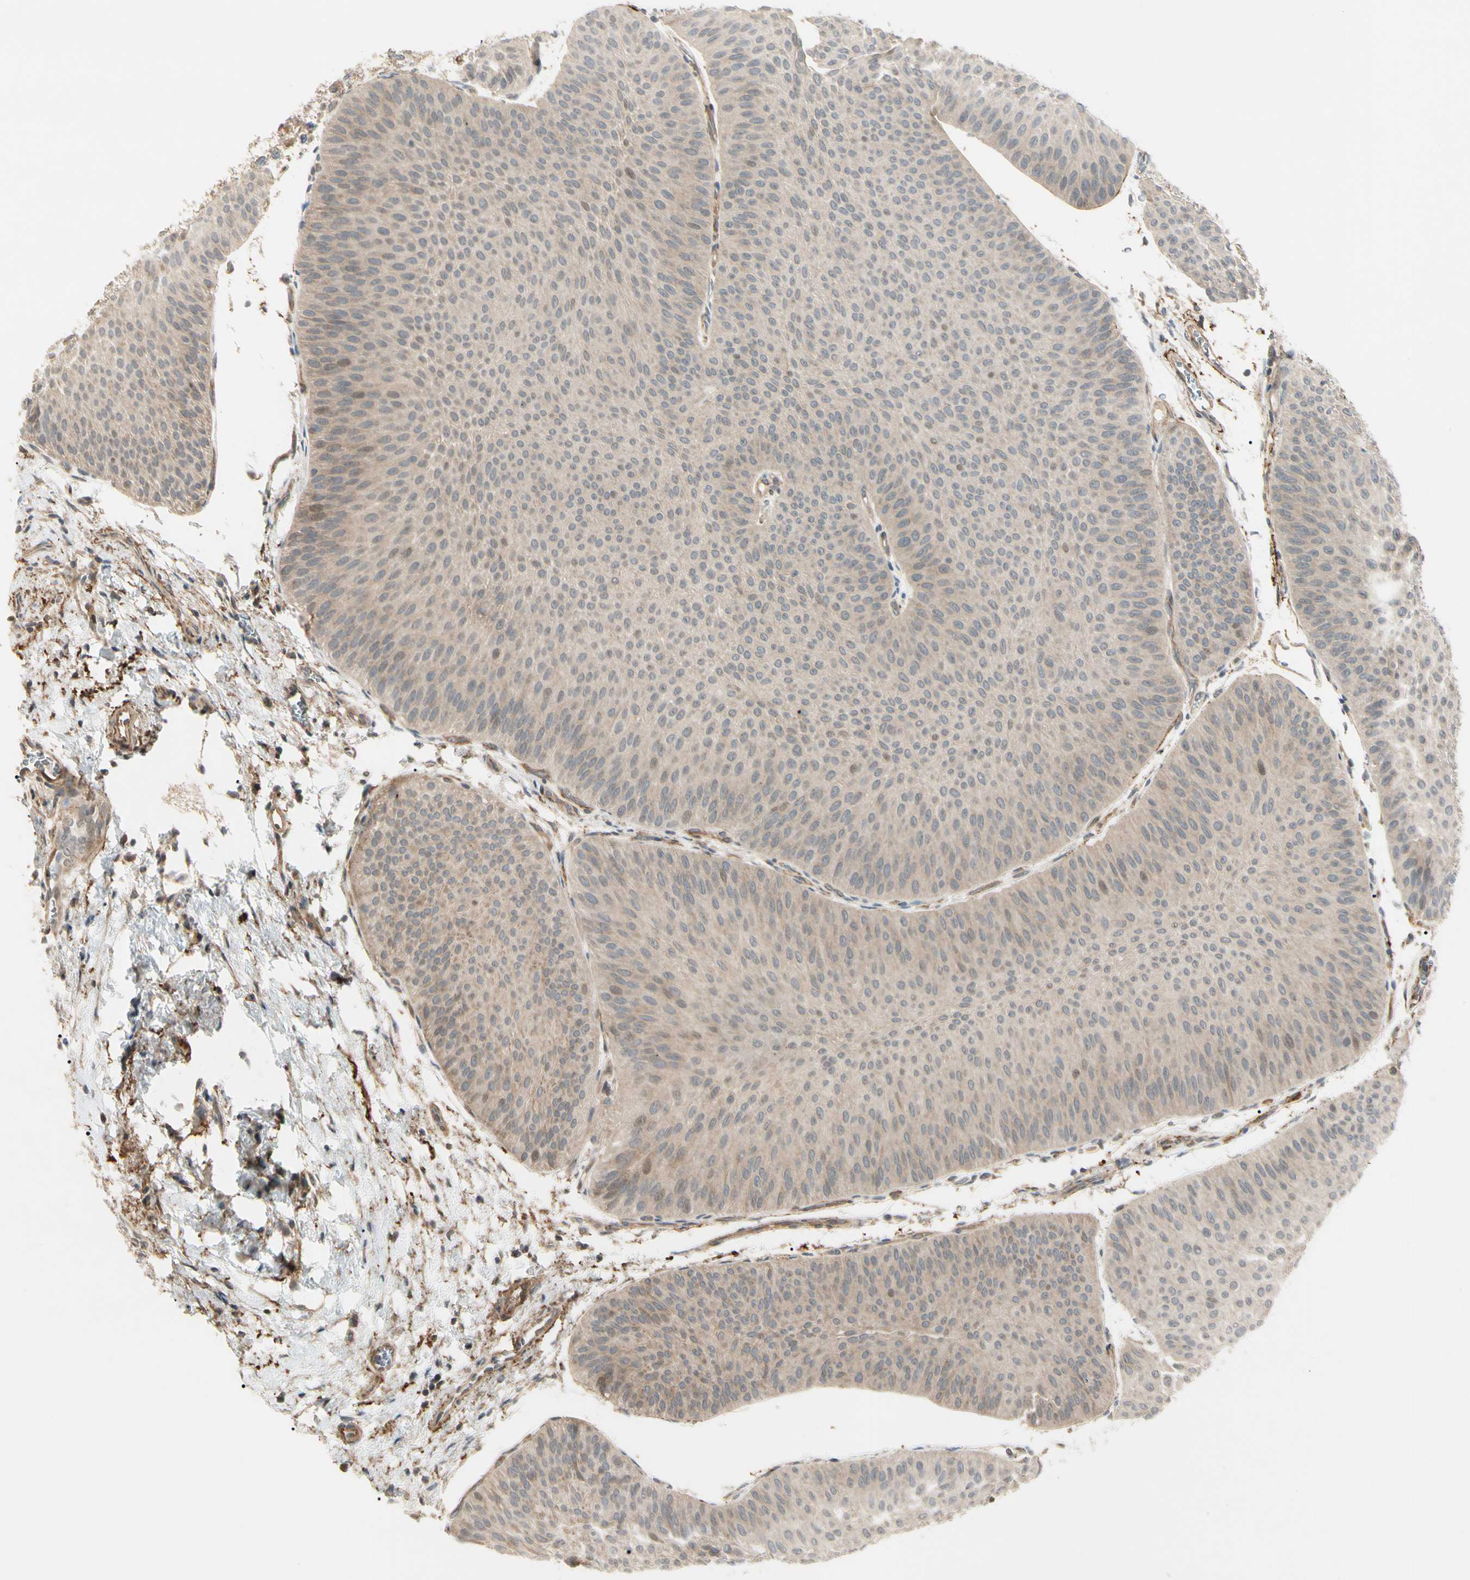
{"staining": {"intensity": "moderate", "quantity": ">75%", "location": "cytoplasmic/membranous"}, "tissue": "urothelial cancer", "cell_type": "Tumor cells", "image_type": "cancer", "snomed": [{"axis": "morphology", "description": "Urothelial carcinoma, Low grade"}, {"axis": "topography", "description": "Urinary bladder"}], "caption": "Immunohistochemical staining of human urothelial cancer exhibits medium levels of moderate cytoplasmic/membranous protein staining in approximately >75% of tumor cells.", "gene": "F2R", "patient": {"sex": "female", "age": 60}}